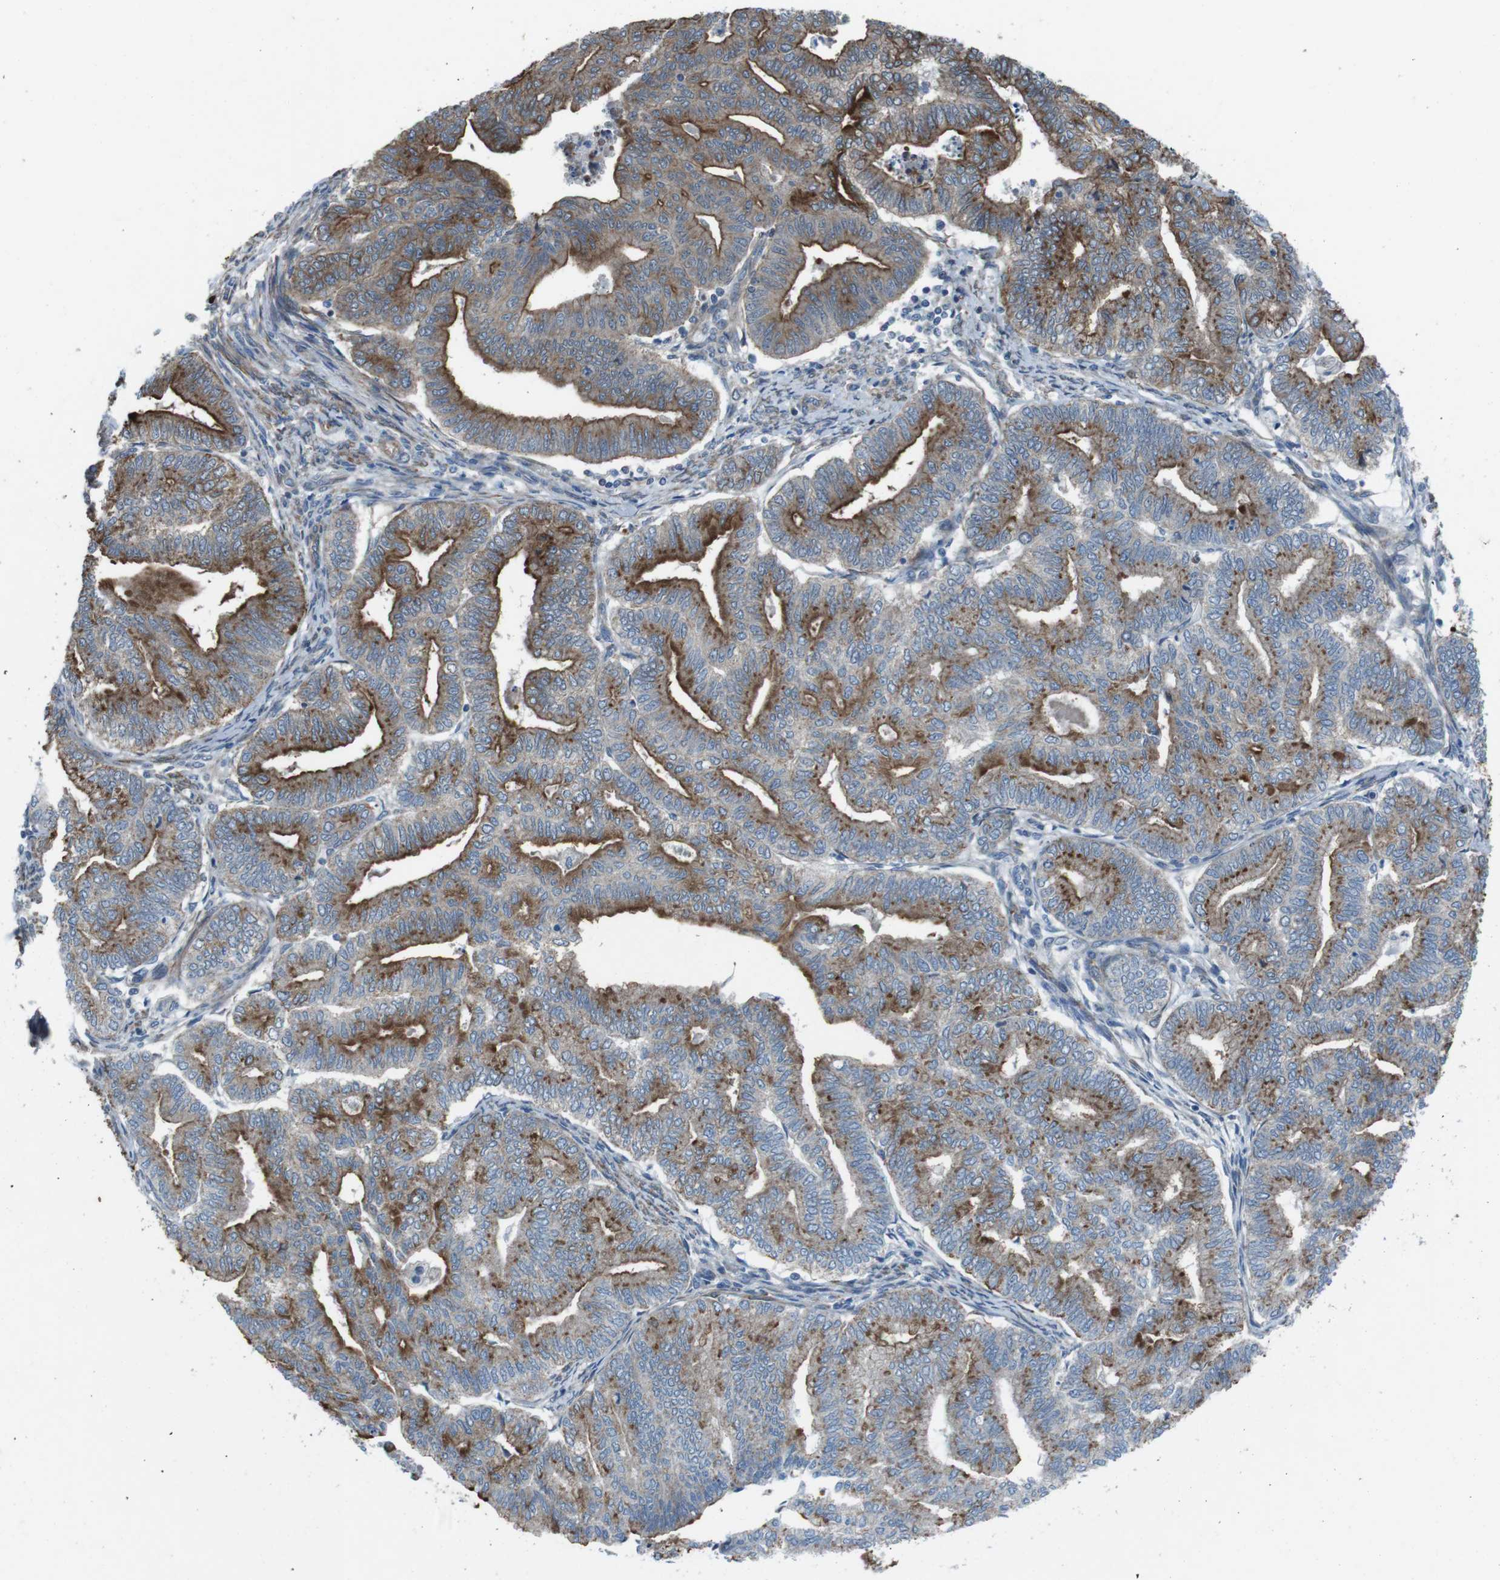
{"staining": {"intensity": "moderate", "quantity": ">75%", "location": "cytoplasmic/membranous"}, "tissue": "endometrial cancer", "cell_type": "Tumor cells", "image_type": "cancer", "snomed": [{"axis": "morphology", "description": "Adenocarcinoma, NOS"}, {"axis": "topography", "description": "Endometrium"}], "caption": "Protein analysis of endometrial cancer (adenocarcinoma) tissue demonstrates moderate cytoplasmic/membranous staining in about >75% of tumor cells.", "gene": "FAM174B", "patient": {"sex": "female", "age": 79}}